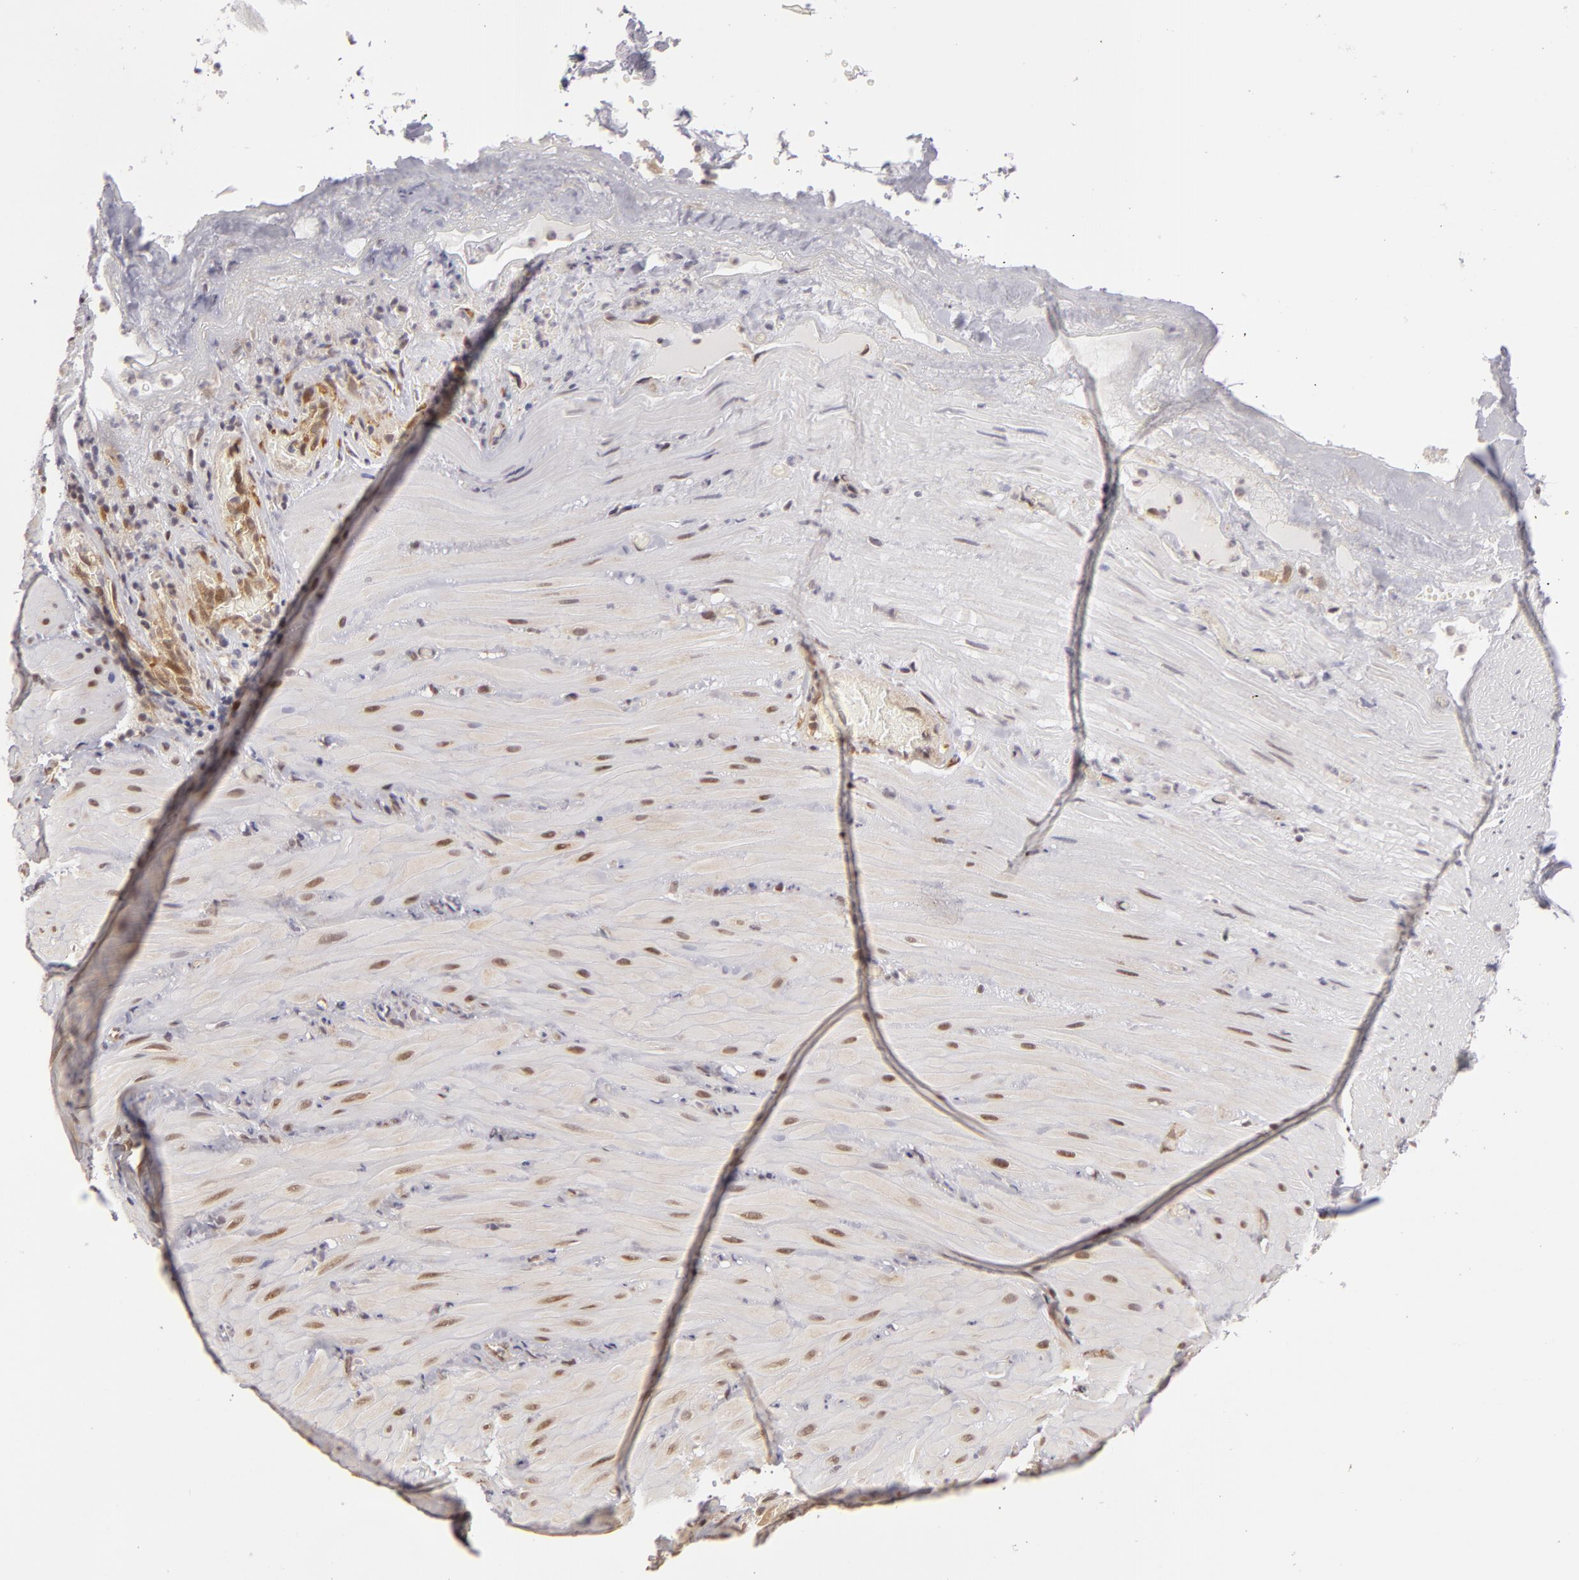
{"staining": {"intensity": "weak", "quantity": "25%-75%", "location": "nuclear"}, "tissue": "smooth muscle", "cell_type": "Smooth muscle cells", "image_type": "normal", "snomed": [{"axis": "morphology", "description": "Normal tissue, NOS"}, {"axis": "topography", "description": "Duodenum"}], "caption": "Protein expression analysis of unremarkable human smooth muscle reveals weak nuclear expression in about 25%-75% of smooth muscle cells. (DAB (3,3'-diaminobenzidine) = brown stain, brightfield microscopy at high magnification).", "gene": "ZNF133", "patient": {"sex": "male", "age": 63}}